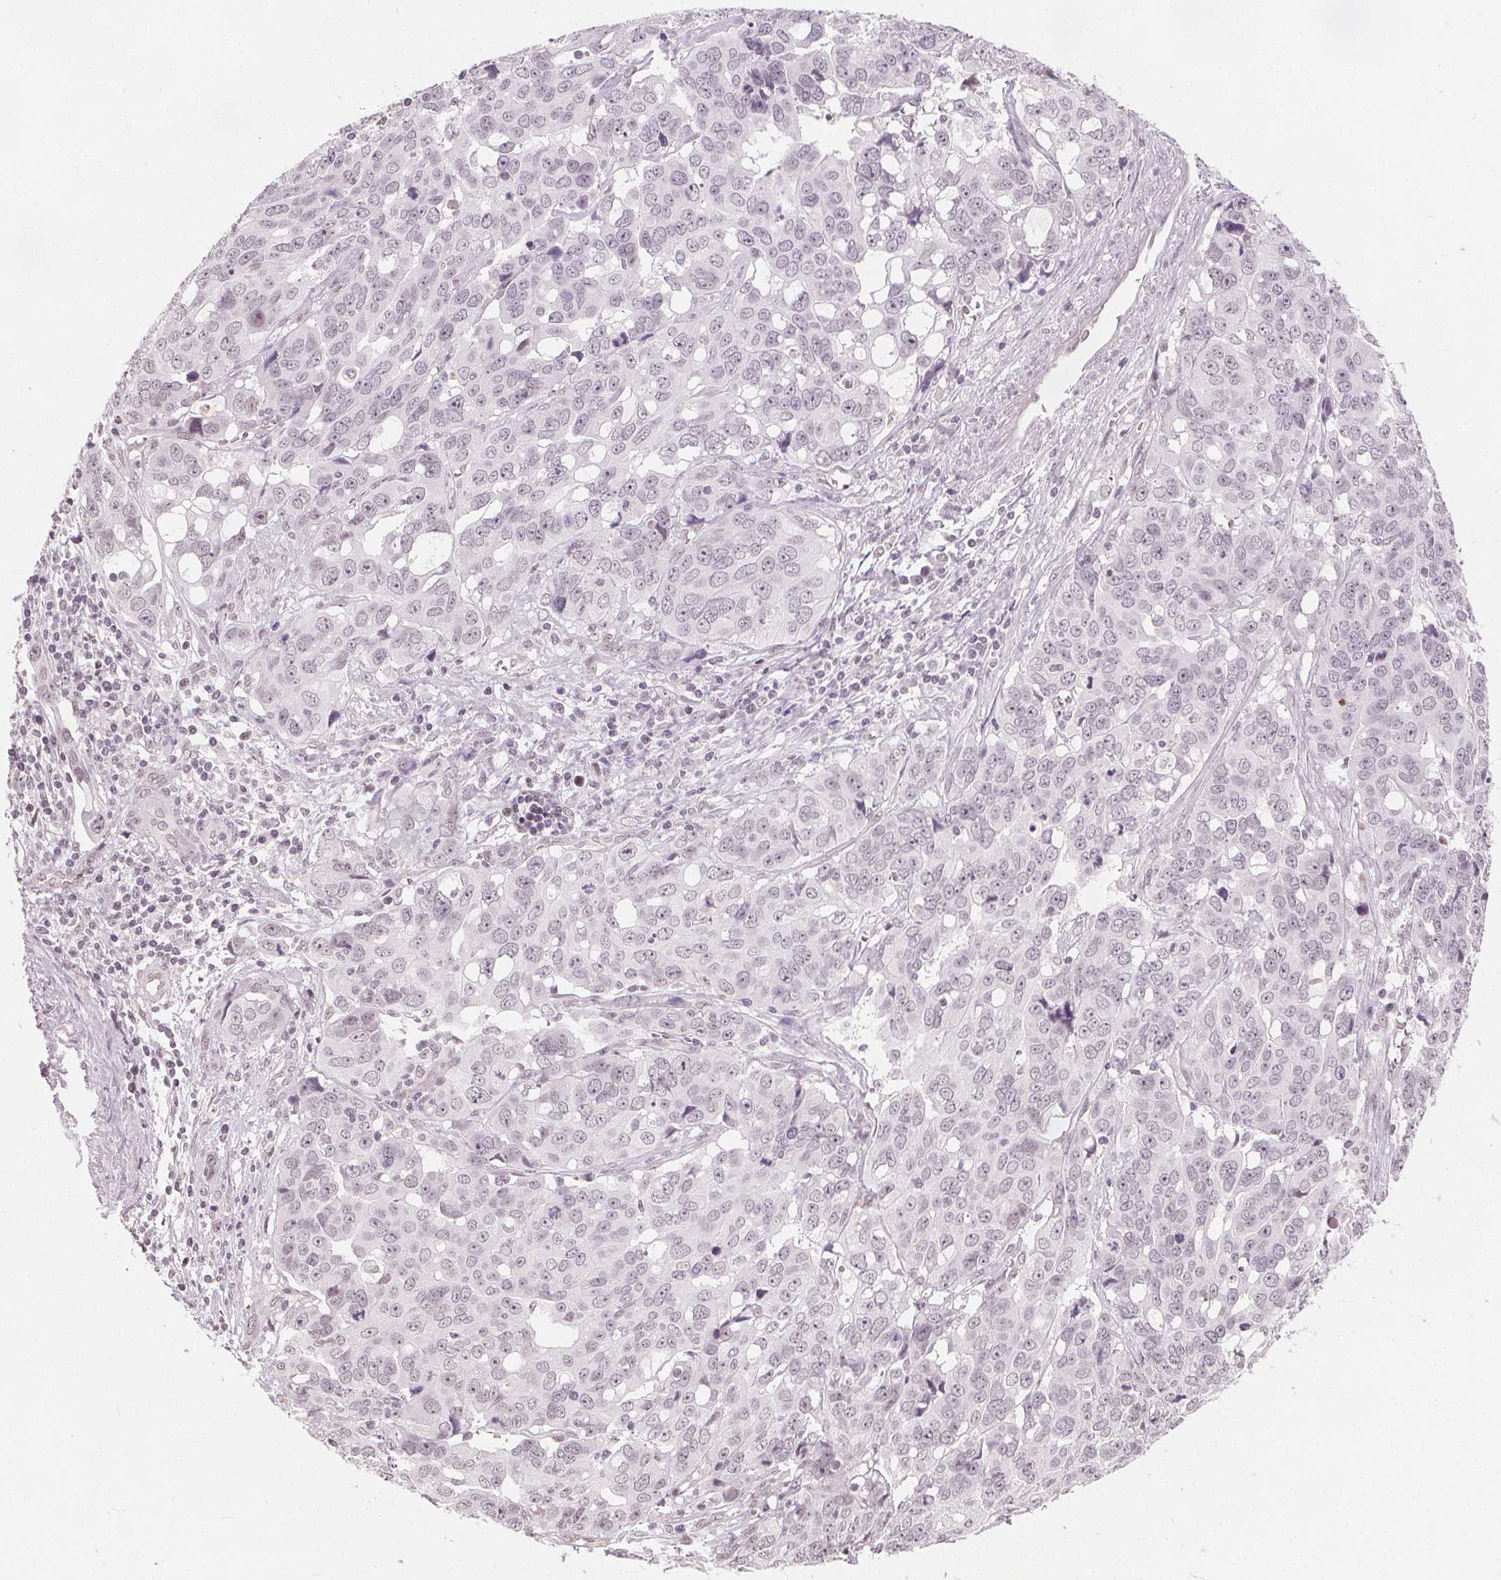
{"staining": {"intensity": "weak", "quantity": "<25%", "location": "nuclear"}, "tissue": "ovarian cancer", "cell_type": "Tumor cells", "image_type": "cancer", "snomed": [{"axis": "morphology", "description": "Carcinoma, endometroid"}, {"axis": "topography", "description": "Ovary"}], "caption": "Tumor cells are negative for protein expression in human ovarian endometroid carcinoma.", "gene": "NUP210L", "patient": {"sex": "female", "age": 78}}